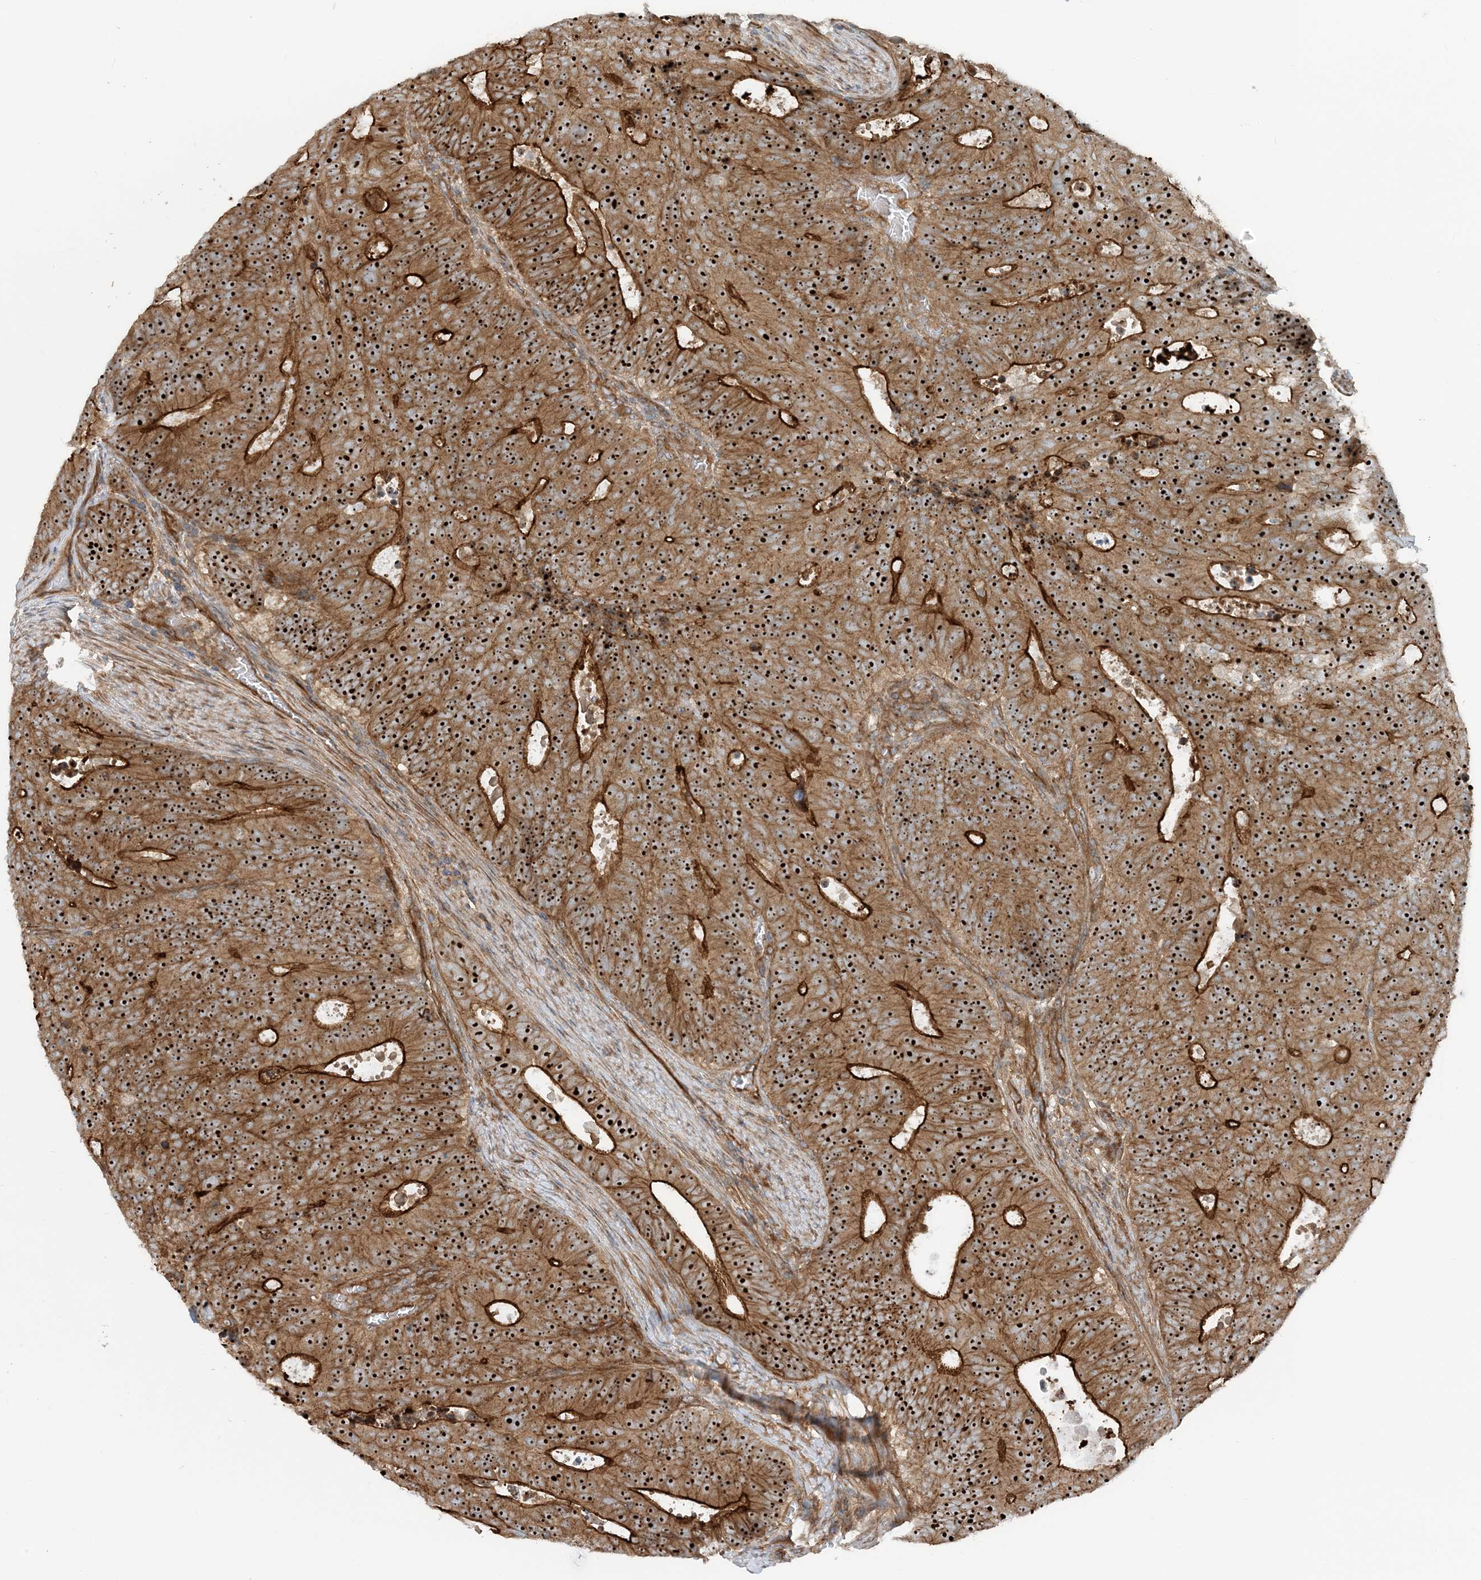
{"staining": {"intensity": "strong", "quantity": ">75%", "location": "cytoplasmic/membranous,nuclear"}, "tissue": "colorectal cancer", "cell_type": "Tumor cells", "image_type": "cancer", "snomed": [{"axis": "morphology", "description": "Adenocarcinoma, NOS"}, {"axis": "topography", "description": "Colon"}], "caption": "Immunohistochemical staining of human colorectal cancer (adenocarcinoma) displays high levels of strong cytoplasmic/membranous and nuclear staining in about >75% of tumor cells.", "gene": "MYL5", "patient": {"sex": "male", "age": 87}}